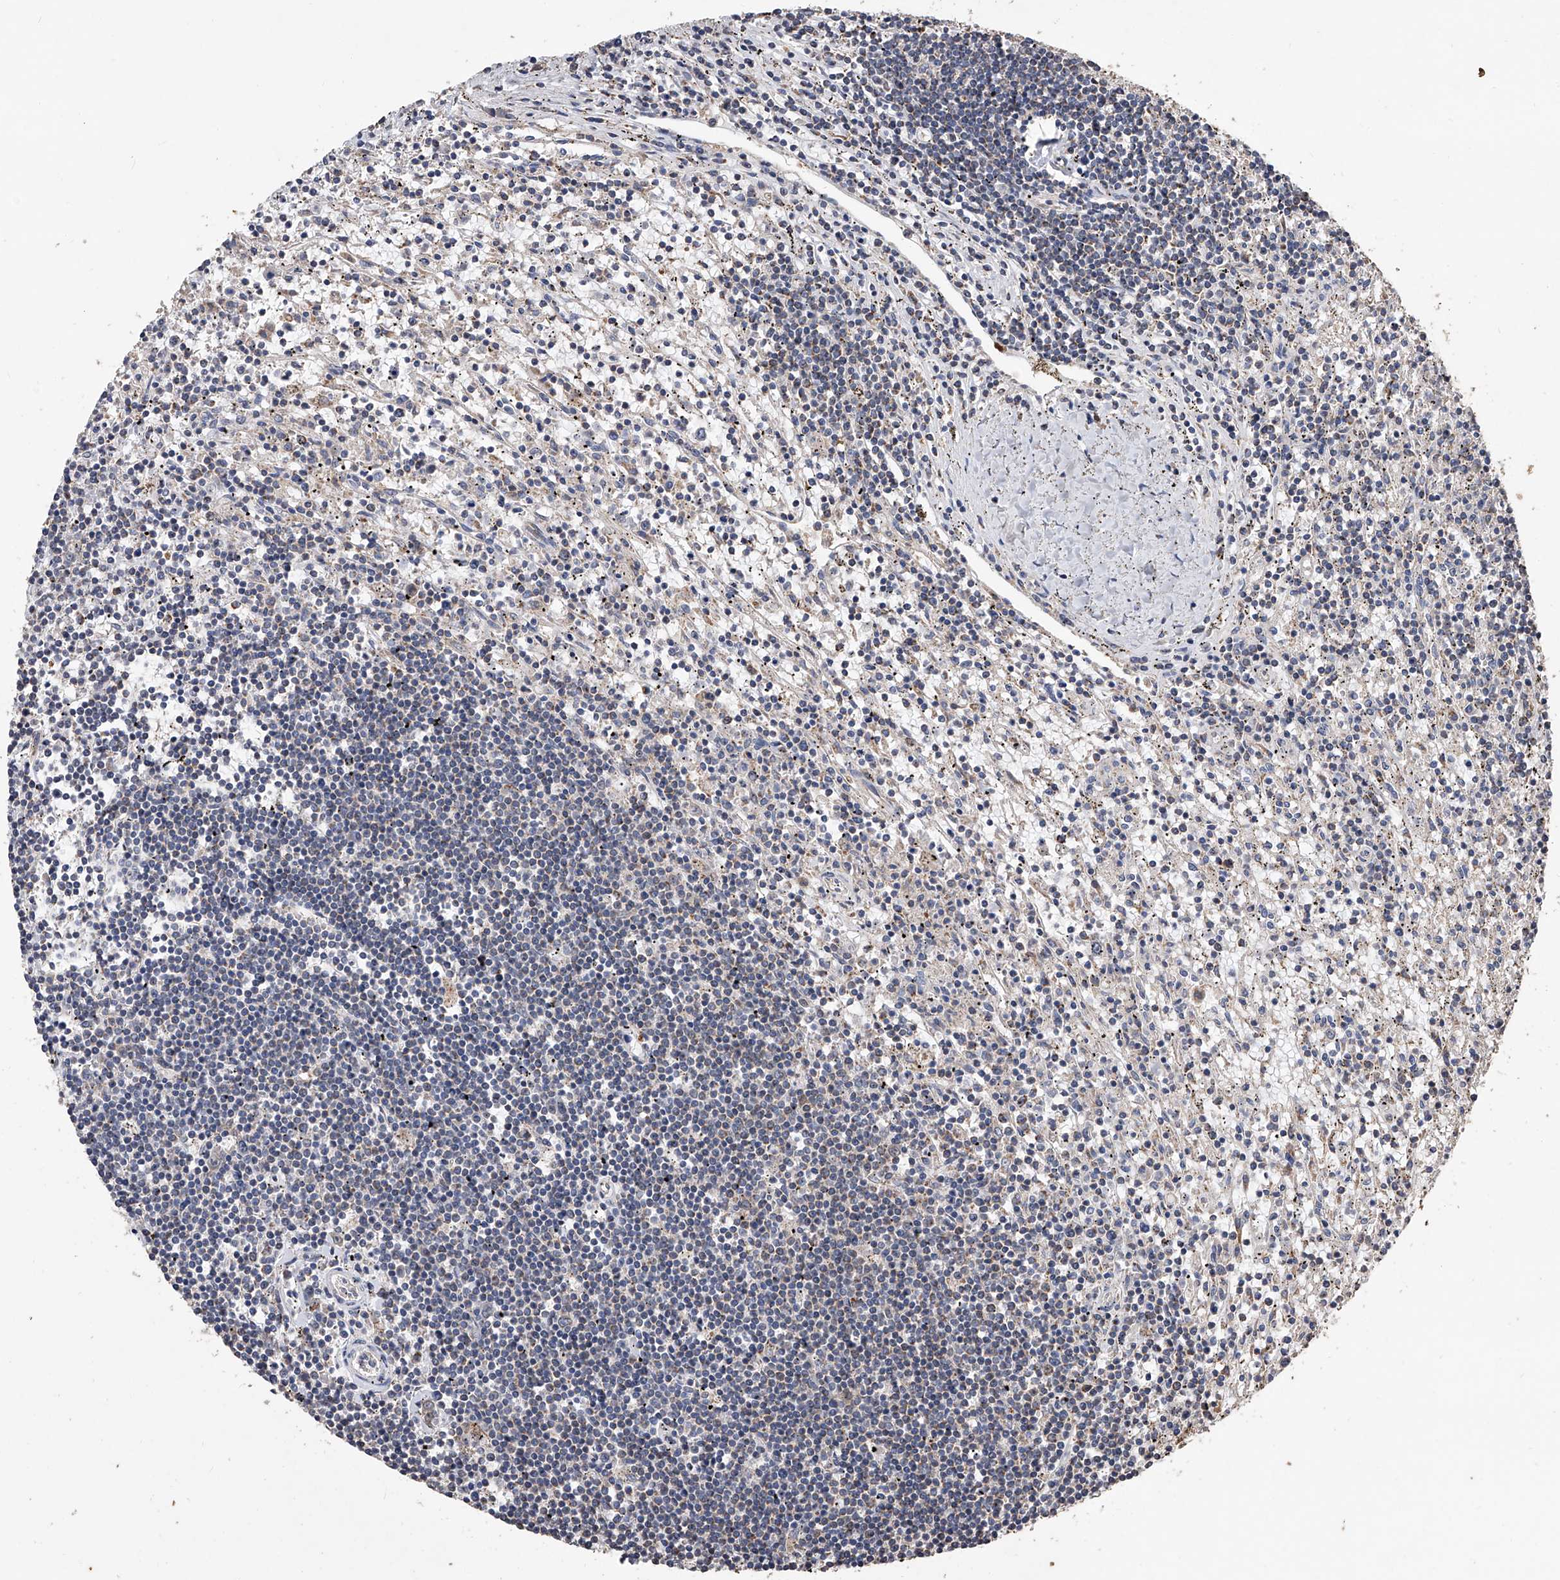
{"staining": {"intensity": "negative", "quantity": "none", "location": "none"}, "tissue": "lymphoma", "cell_type": "Tumor cells", "image_type": "cancer", "snomed": [{"axis": "morphology", "description": "Malignant lymphoma, non-Hodgkin's type, Low grade"}, {"axis": "topography", "description": "Spleen"}], "caption": "An immunohistochemistry micrograph of malignant lymphoma, non-Hodgkin's type (low-grade) is shown. There is no staining in tumor cells of malignant lymphoma, non-Hodgkin's type (low-grade). (DAB immunohistochemistry (IHC) with hematoxylin counter stain).", "gene": "LTV1", "patient": {"sex": "male", "age": 76}}